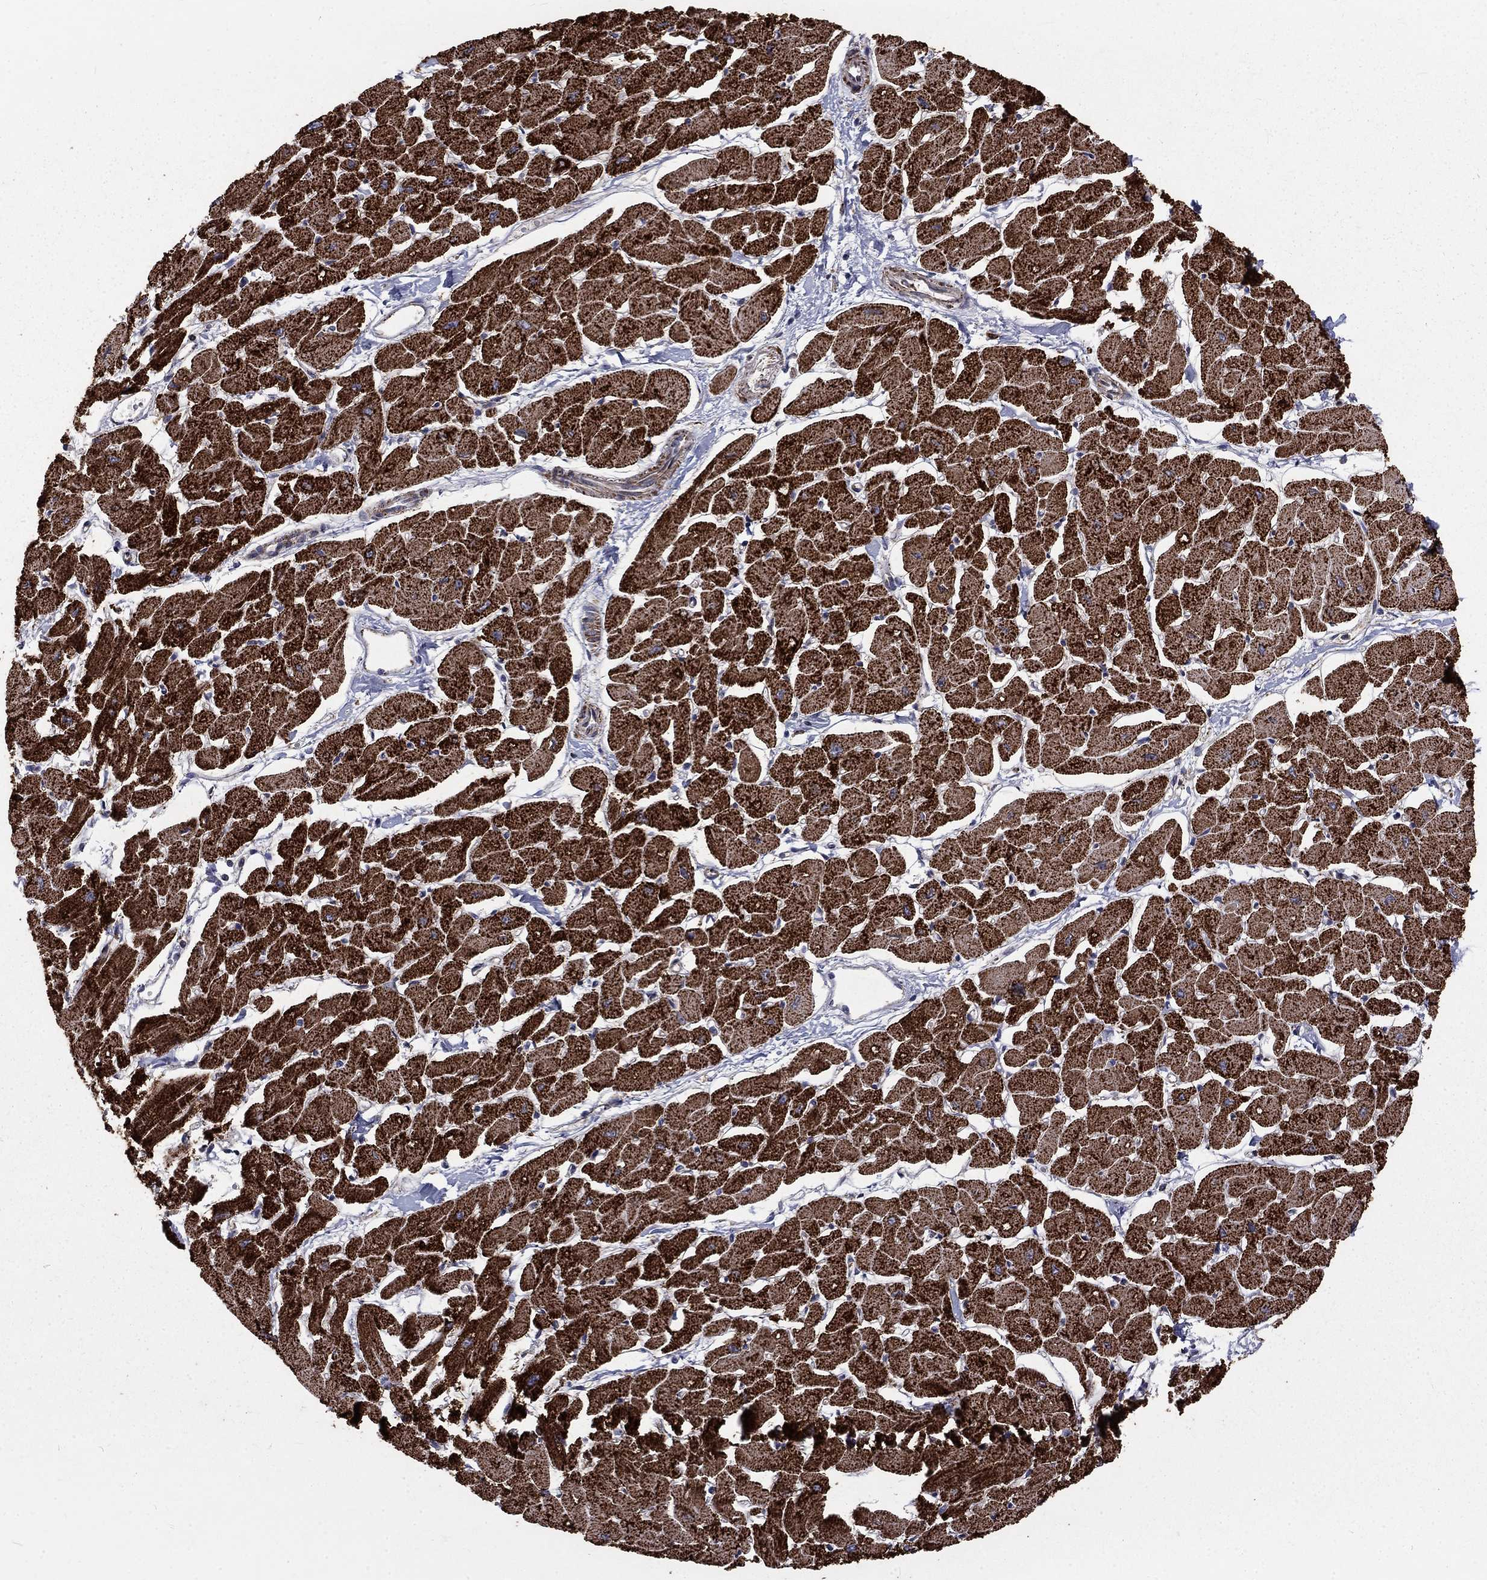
{"staining": {"intensity": "strong", "quantity": ">75%", "location": "cytoplasmic/membranous"}, "tissue": "heart muscle", "cell_type": "Cardiomyocytes", "image_type": "normal", "snomed": [{"axis": "morphology", "description": "Normal tissue, NOS"}, {"axis": "topography", "description": "Heart"}], "caption": "Unremarkable heart muscle reveals strong cytoplasmic/membranous staining in approximately >75% of cardiomyocytes, visualized by immunohistochemistry.", "gene": "ALDH1B1", "patient": {"sex": "male", "age": 57}}